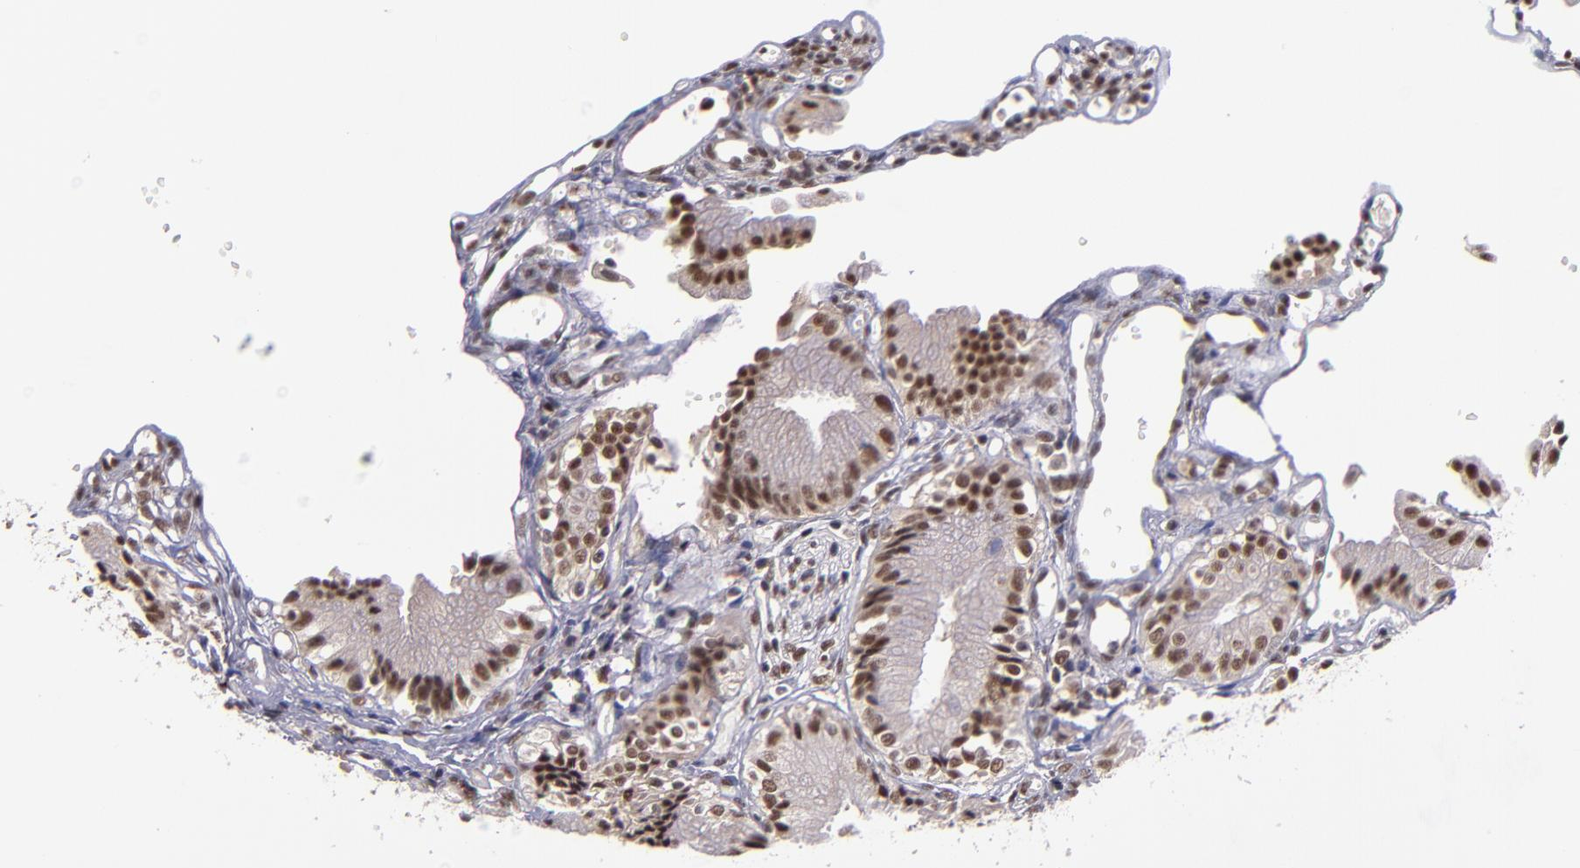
{"staining": {"intensity": "moderate", "quantity": ">75%", "location": "nuclear"}, "tissue": "gallbladder", "cell_type": "Glandular cells", "image_type": "normal", "snomed": [{"axis": "morphology", "description": "Normal tissue, NOS"}, {"axis": "topography", "description": "Gallbladder"}], "caption": "Glandular cells display medium levels of moderate nuclear staining in approximately >75% of cells in benign human gallbladder.", "gene": "EP300", "patient": {"sex": "male", "age": 65}}